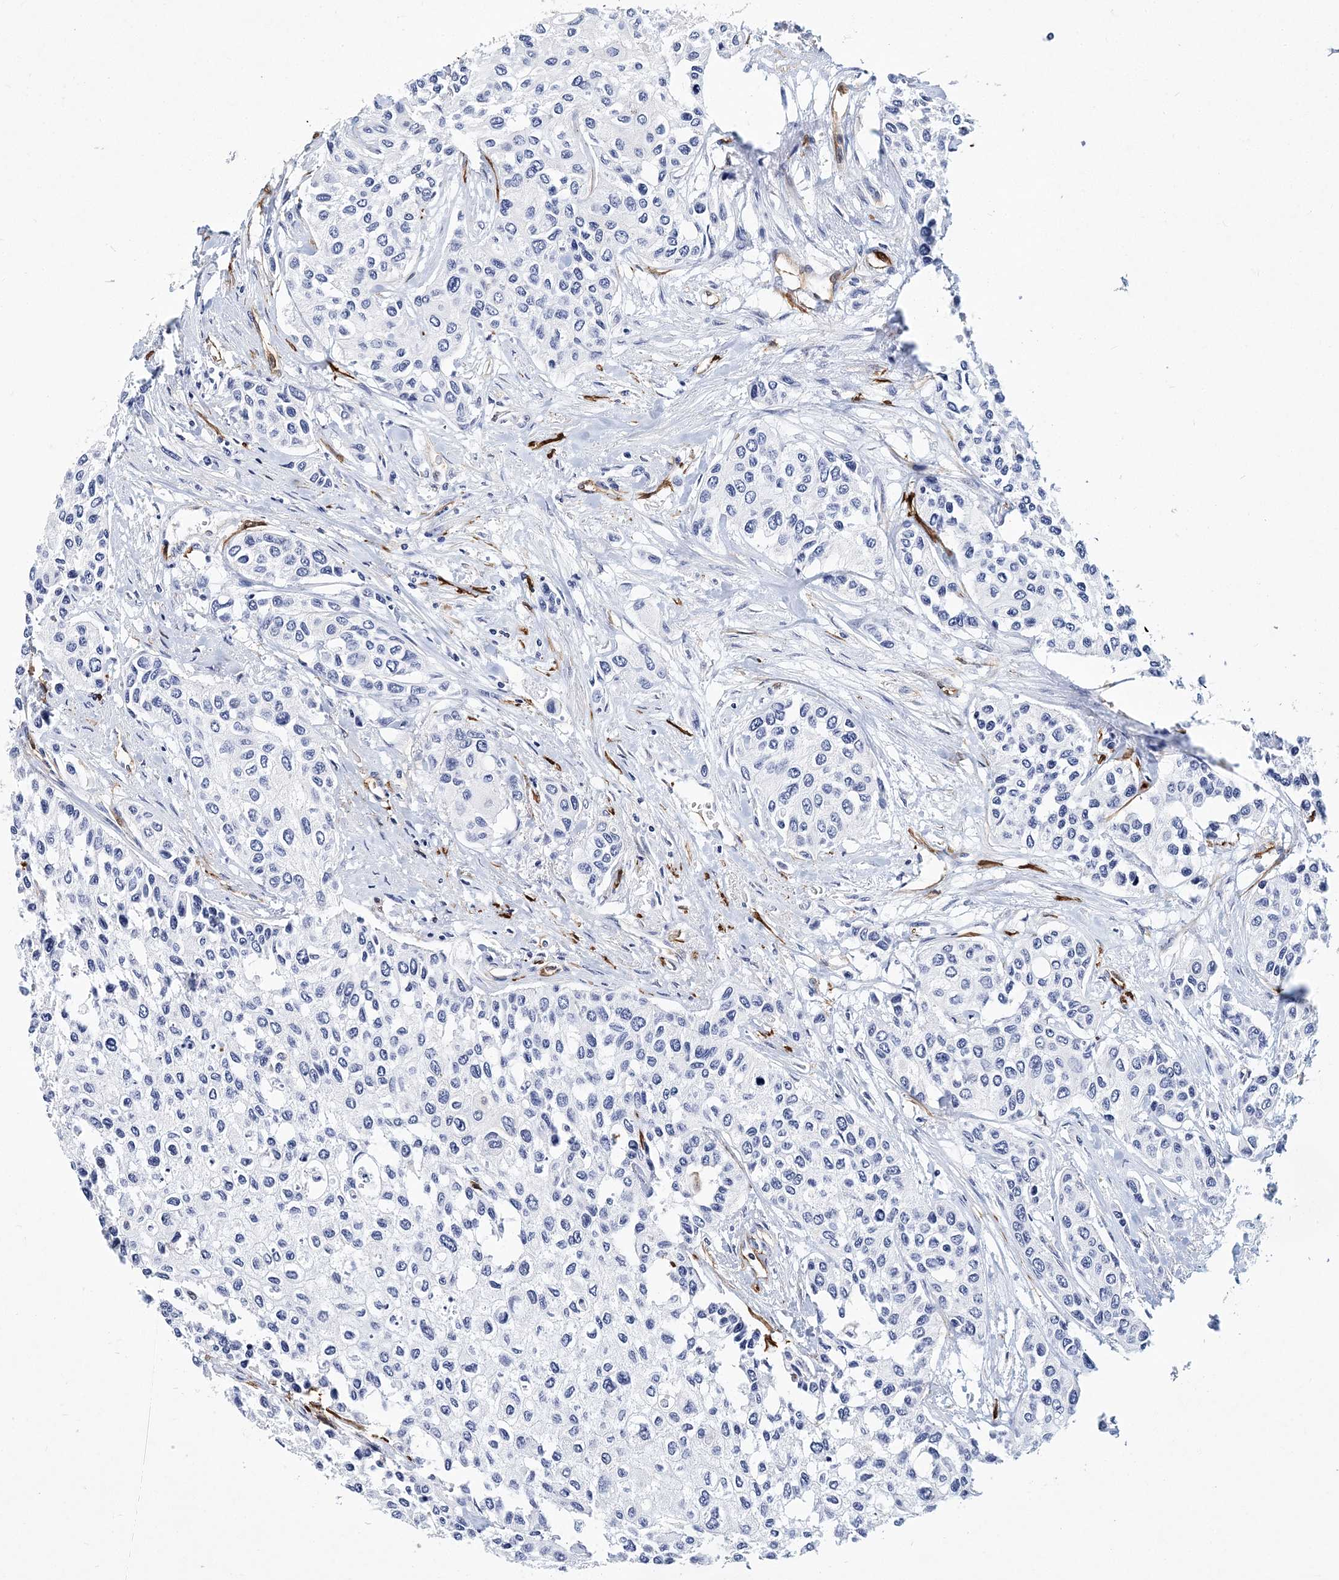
{"staining": {"intensity": "negative", "quantity": "none", "location": "none"}, "tissue": "urothelial cancer", "cell_type": "Tumor cells", "image_type": "cancer", "snomed": [{"axis": "morphology", "description": "Normal tissue, NOS"}, {"axis": "morphology", "description": "Urothelial carcinoma, High grade"}, {"axis": "topography", "description": "Vascular tissue"}, {"axis": "topography", "description": "Urinary bladder"}], "caption": "Tumor cells are negative for brown protein staining in urothelial cancer.", "gene": "ITGA2B", "patient": {"sex": "female", "age": 56}}